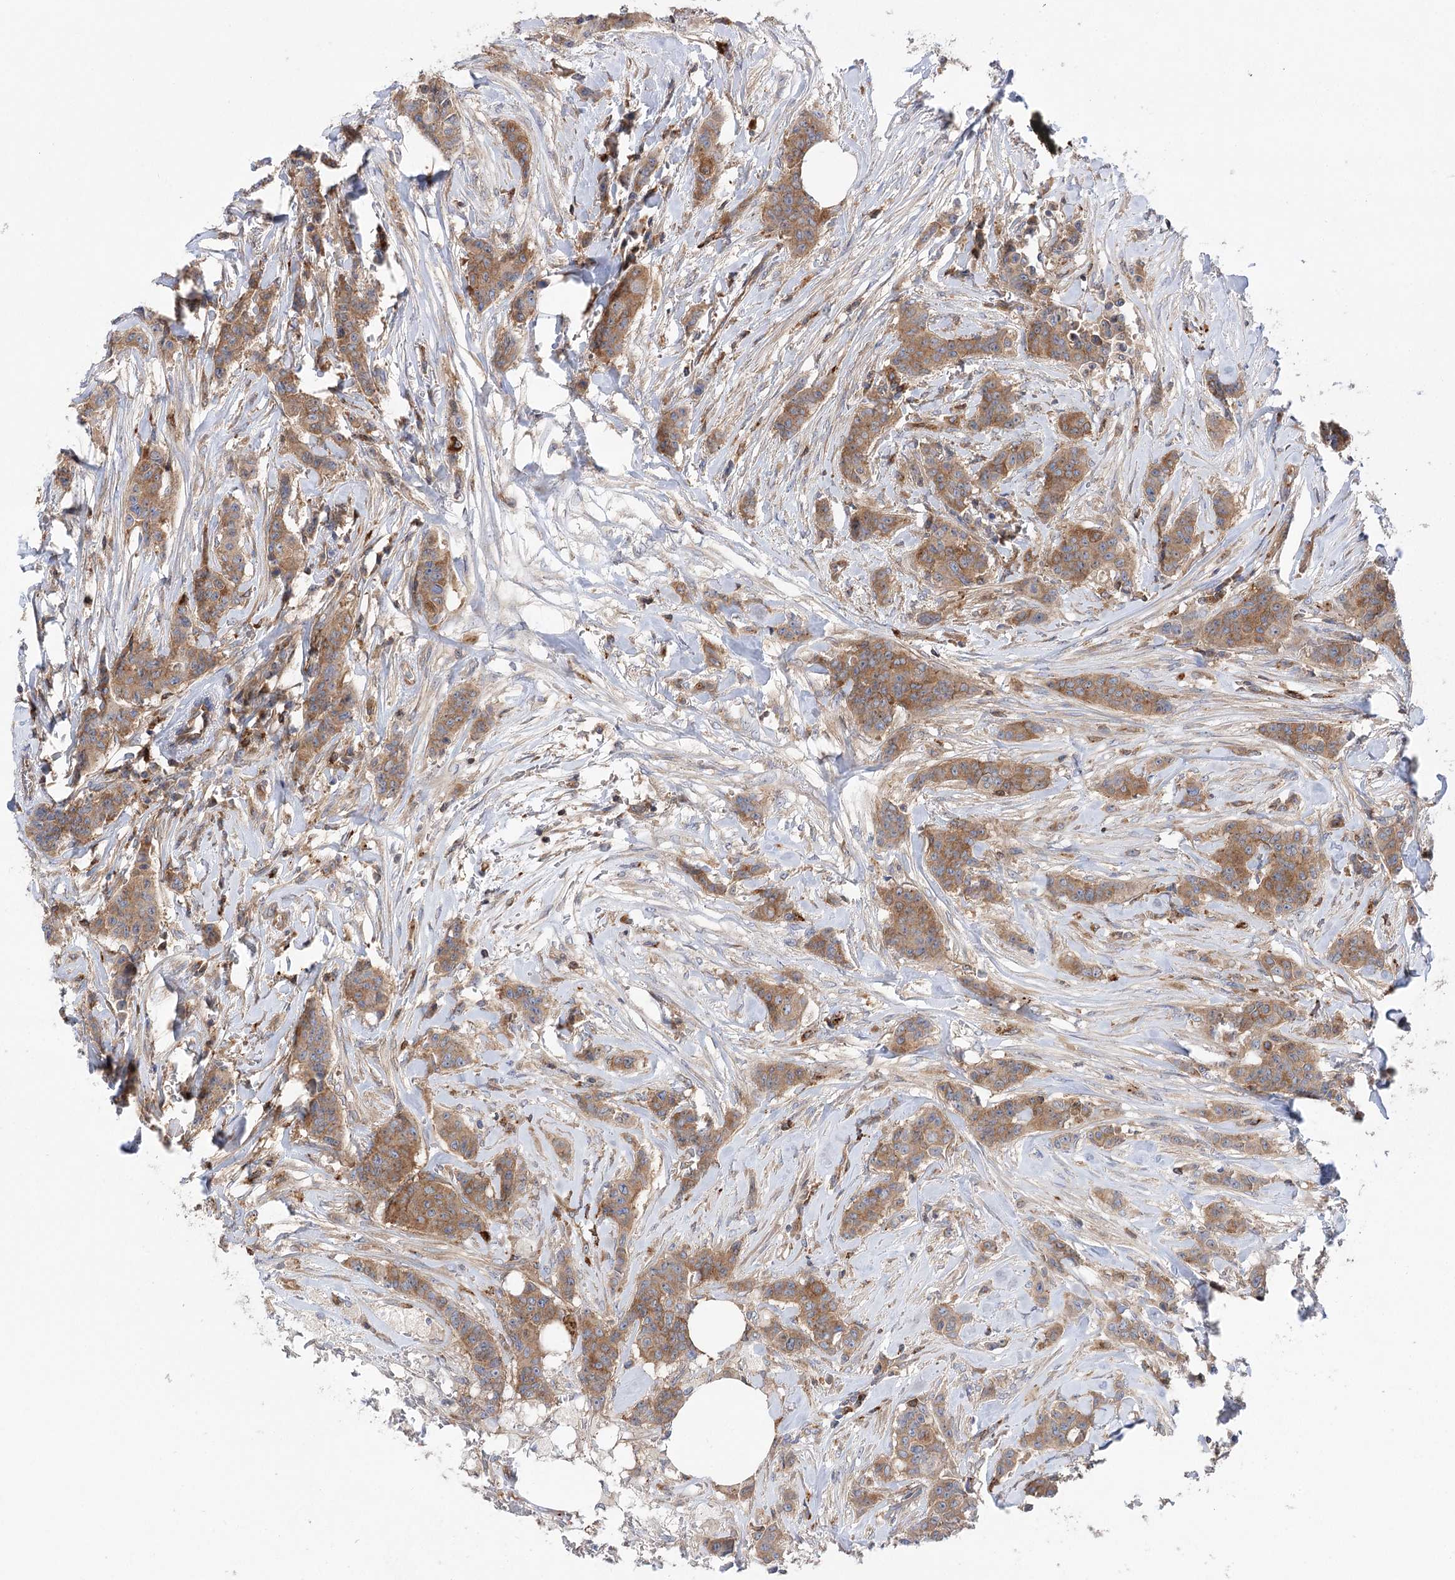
{"staining": {"intensity": "moderate", "quantity": ">75%", "location": "cytoplasmic/membranous"}, "tissue": "breast cancer", "cell_type": "Tumor cells", "image_type": "cancer", "snomed": [{"axis": "morphology", "description": "Duct carcinoma"}, {"axis": "topography", "description": "Breast"}], "caption": "Human breast cancer (intraductal carcinoma) stained with a protein marker displays moderate staining in tumor cells.", "gene": "VPS37B", "patient": {"sex": "female", "age": 40}}